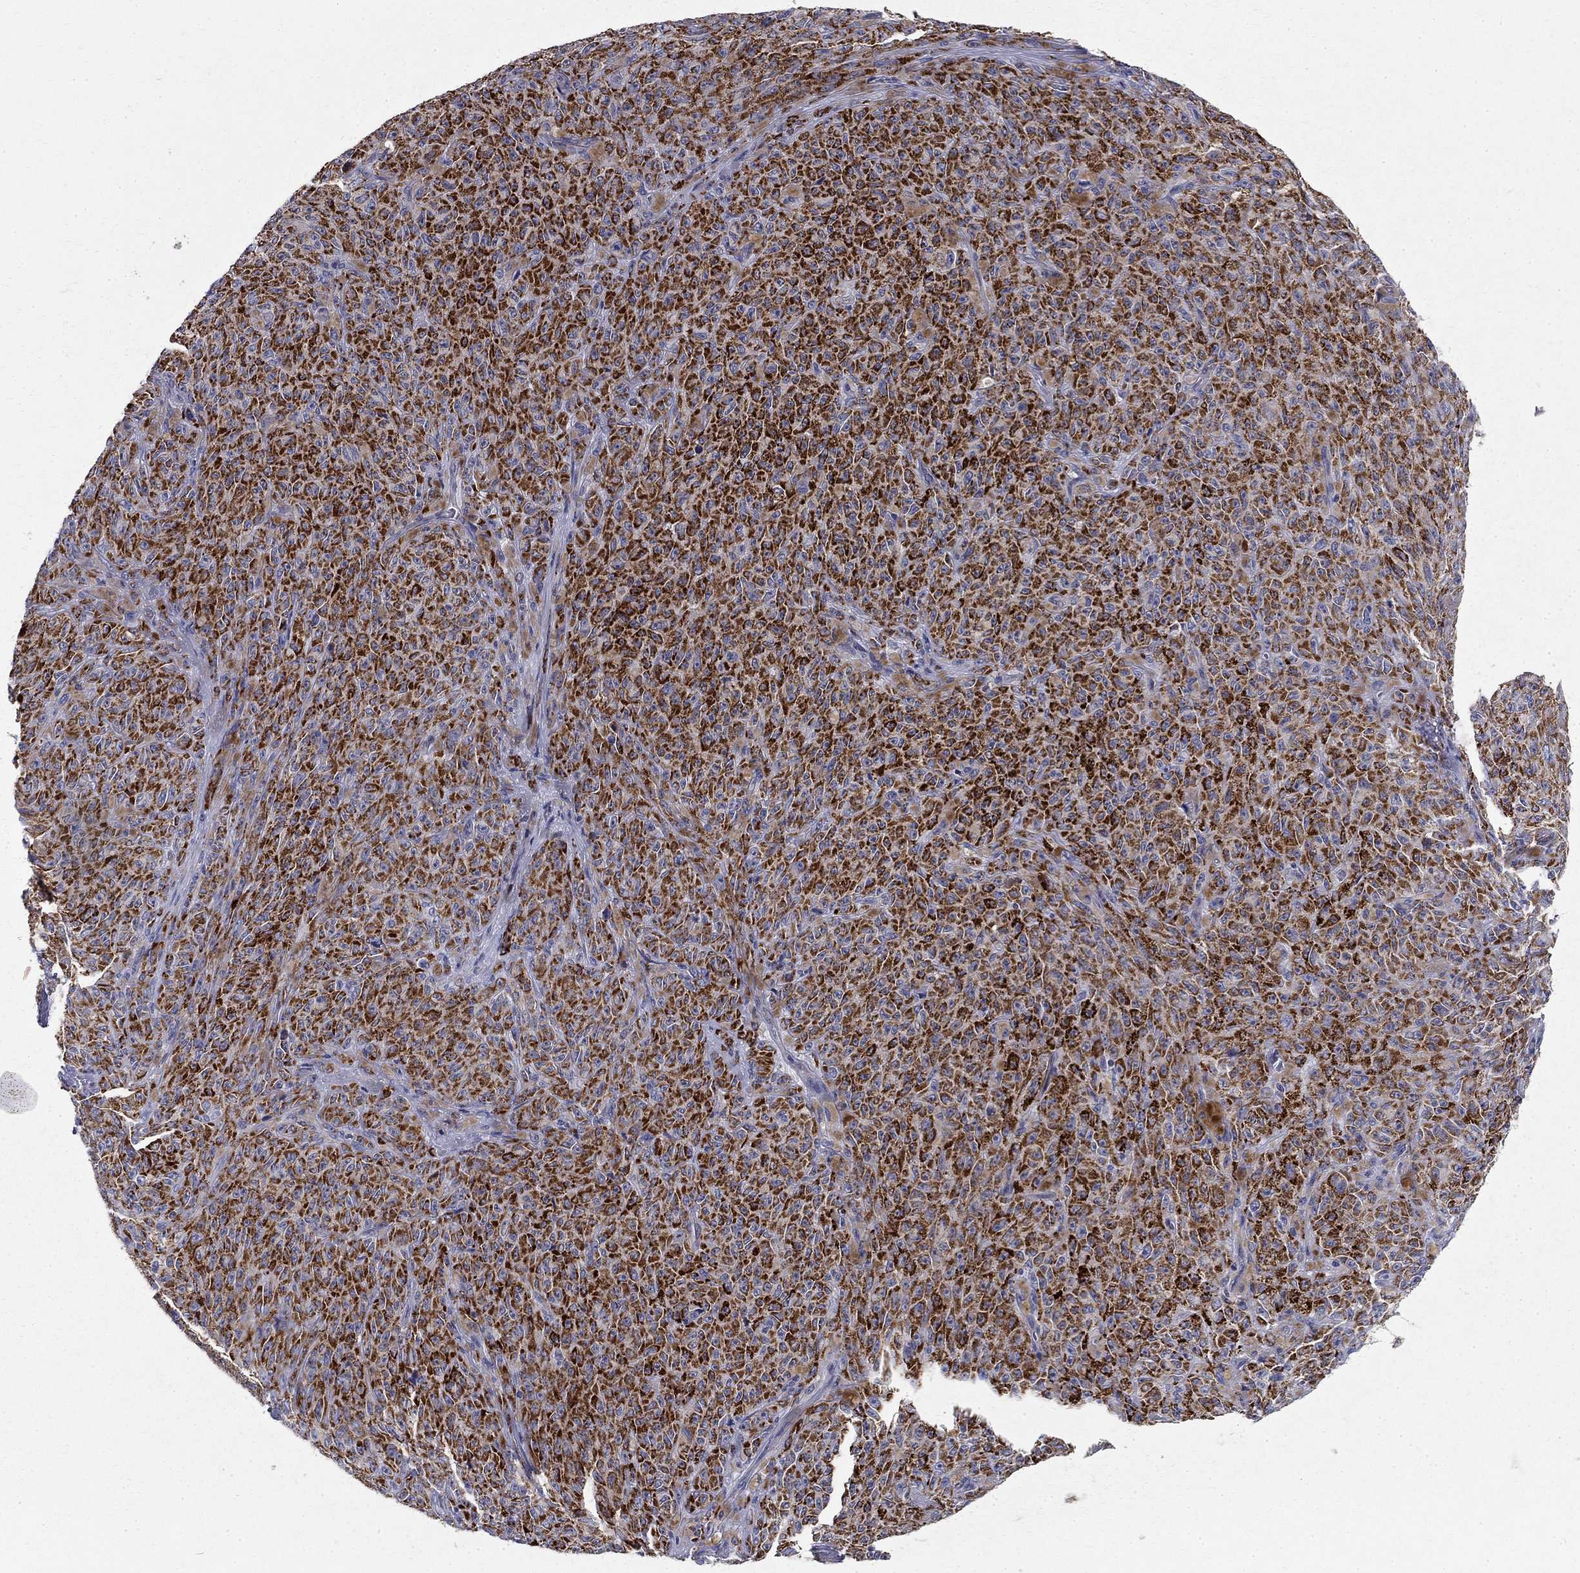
{"staining": {"intensity": "strong", "quantity": ">75%", "location": "cytoplasmic/membranous"}, "tissue": "melanoma", "cell_type": "Tumor cells", "image_type": "cancer", "snomed": [{"axis": "morphology", "description": "Malignant melanoma, NOS"}, {"axis": "topography", "description": "Skin"}], "caption": "This is an image of immunohistochemistry (IHC) staining of malignant melanoma, which shows strong positivity in the cytoplasmic/membranous of tumor cells.", "gene": "CLIC6", "patient": {"sex": "female", "age": 82}}